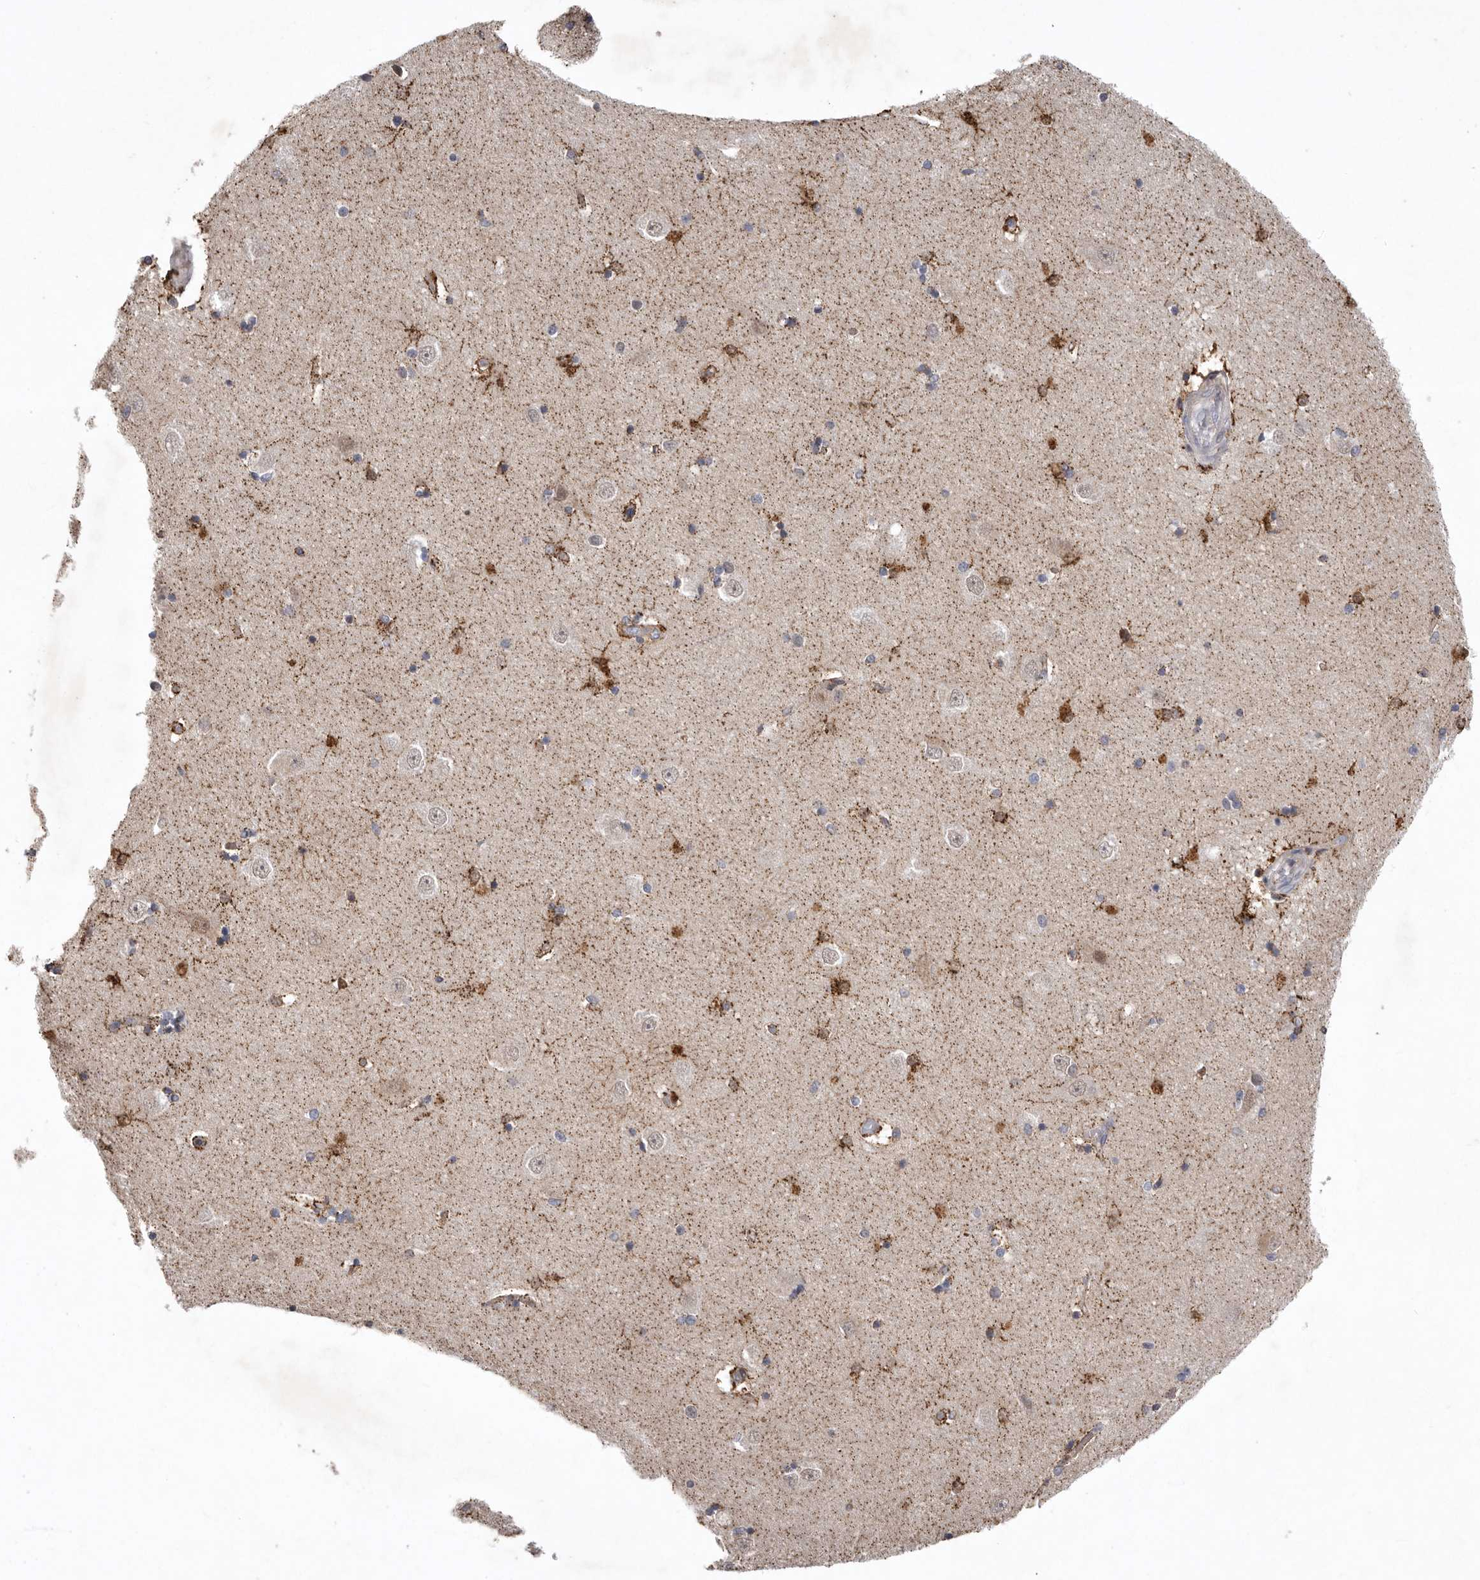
{"staining": {"intensity": "strong", "quantity": "25%-75%", "location": "cytoplasmic/membranous,nuclear"}, "tissue": "hippocampus", "cell_type": "Glial cells", "image_type": "normal", "snomed": [{"axis": "morphology", "description": "Normal tissue, NOS"}, {"axis": "topography", "description": "Hippocampus"}], "caption": "Glial cells display high levels of strong cytoplasmic/membranous,nuclear staining in approximately 25%-75% of cells in normal human hippocampus.", "gene": "MPZL1", "patient": {"sex": "male", "age": 45}}